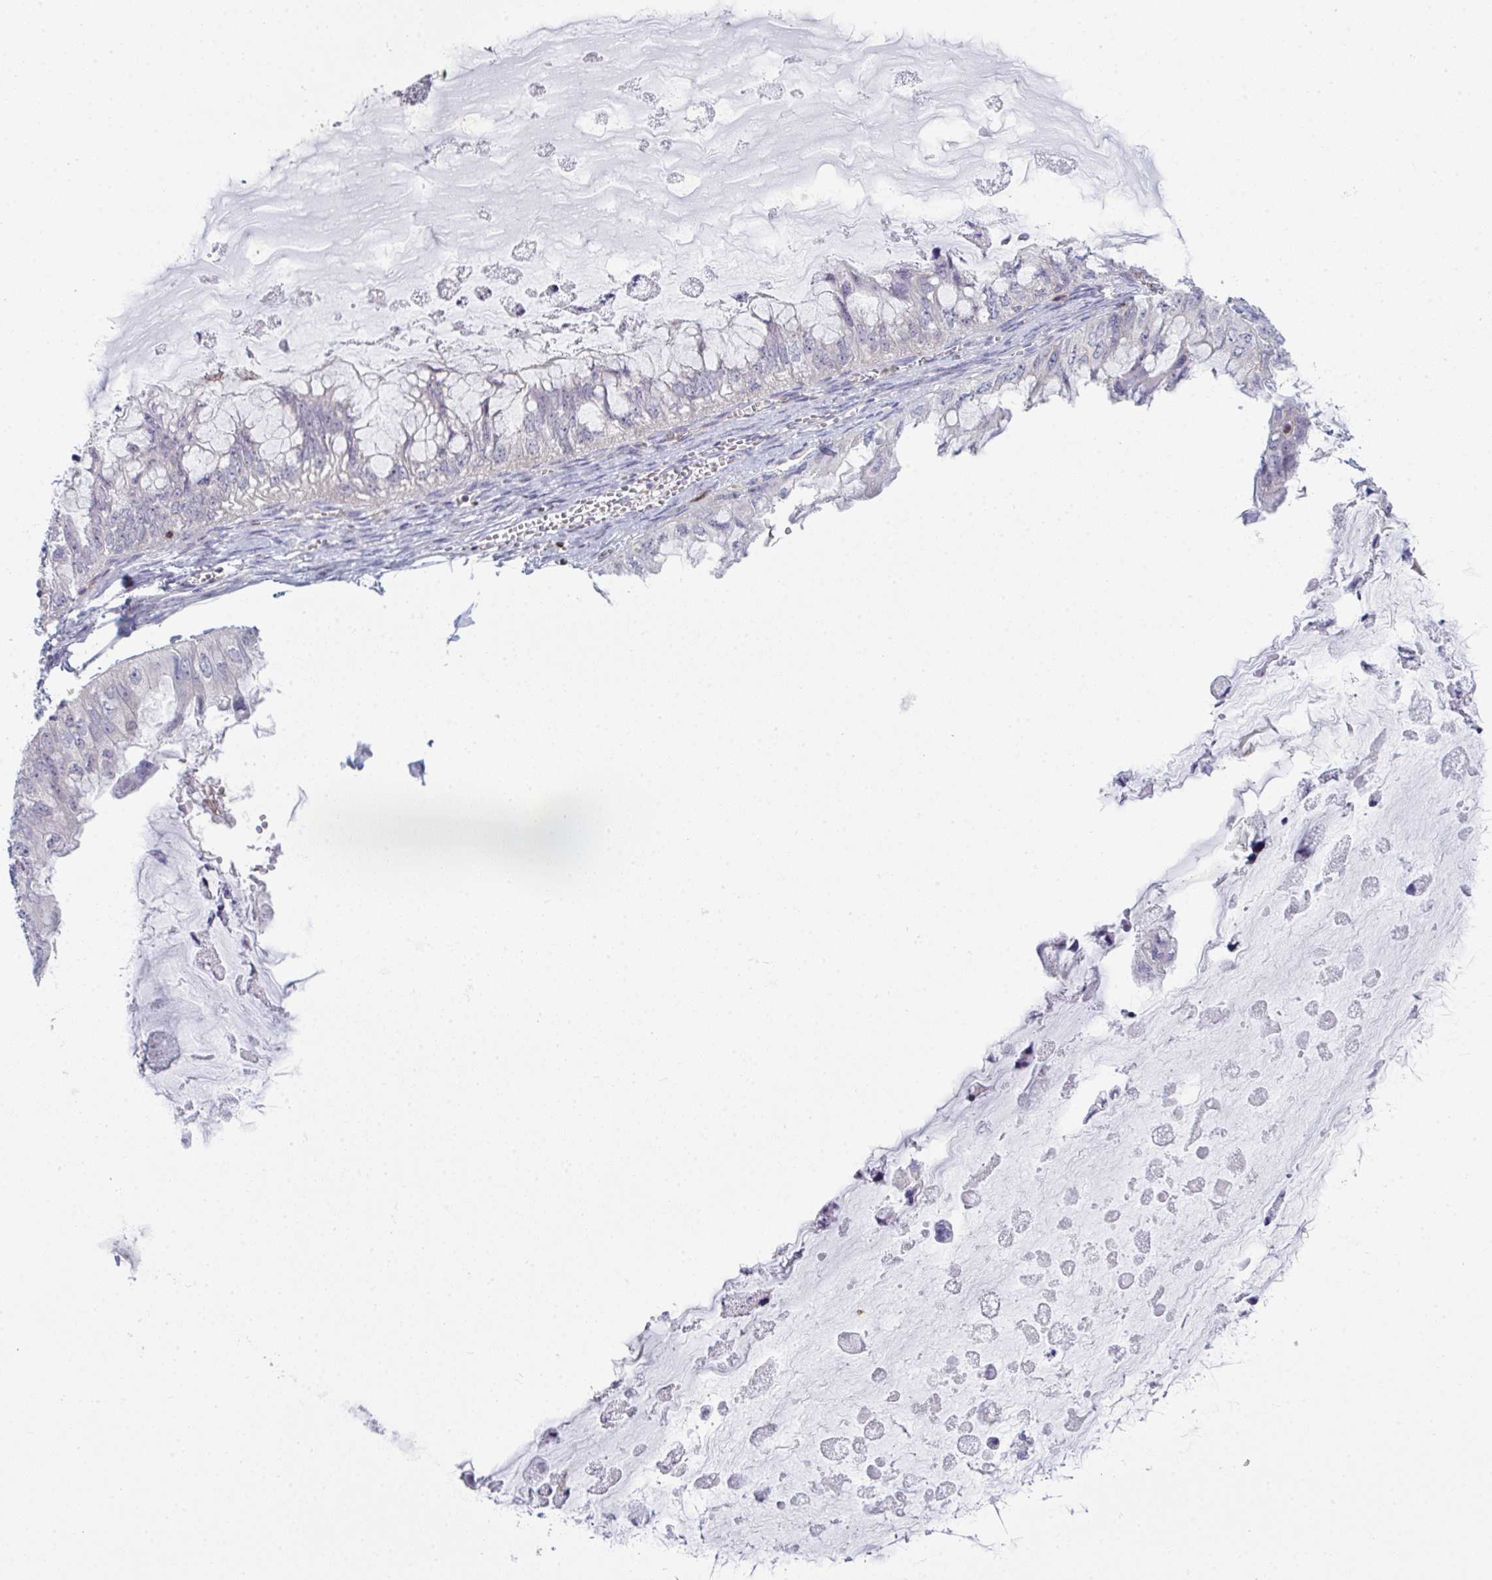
{"staining": {"intensity": "negative", "quantity": "none", "location": "none"}, "tissue": "ovarian cancer", "cell_type": "Tumor cells", "image_type": "cancer", "snomed": [{"axis": "morphology", "description": "Cystadenocarcinoma, mucinous, NOS"}, {"axis": "topography", "description": "Ovary"}], "caption": "An immunohistochemistry (IHC) photomicrograph of ovarian cancer (mucinous cystadenocarcinoma) is shown. There is no staining in tumor cells of ovarian cancer (mucinous cystadenocarcinoma).", "gene": "CD80", "patient": {"sex": "female", "age": 72}}